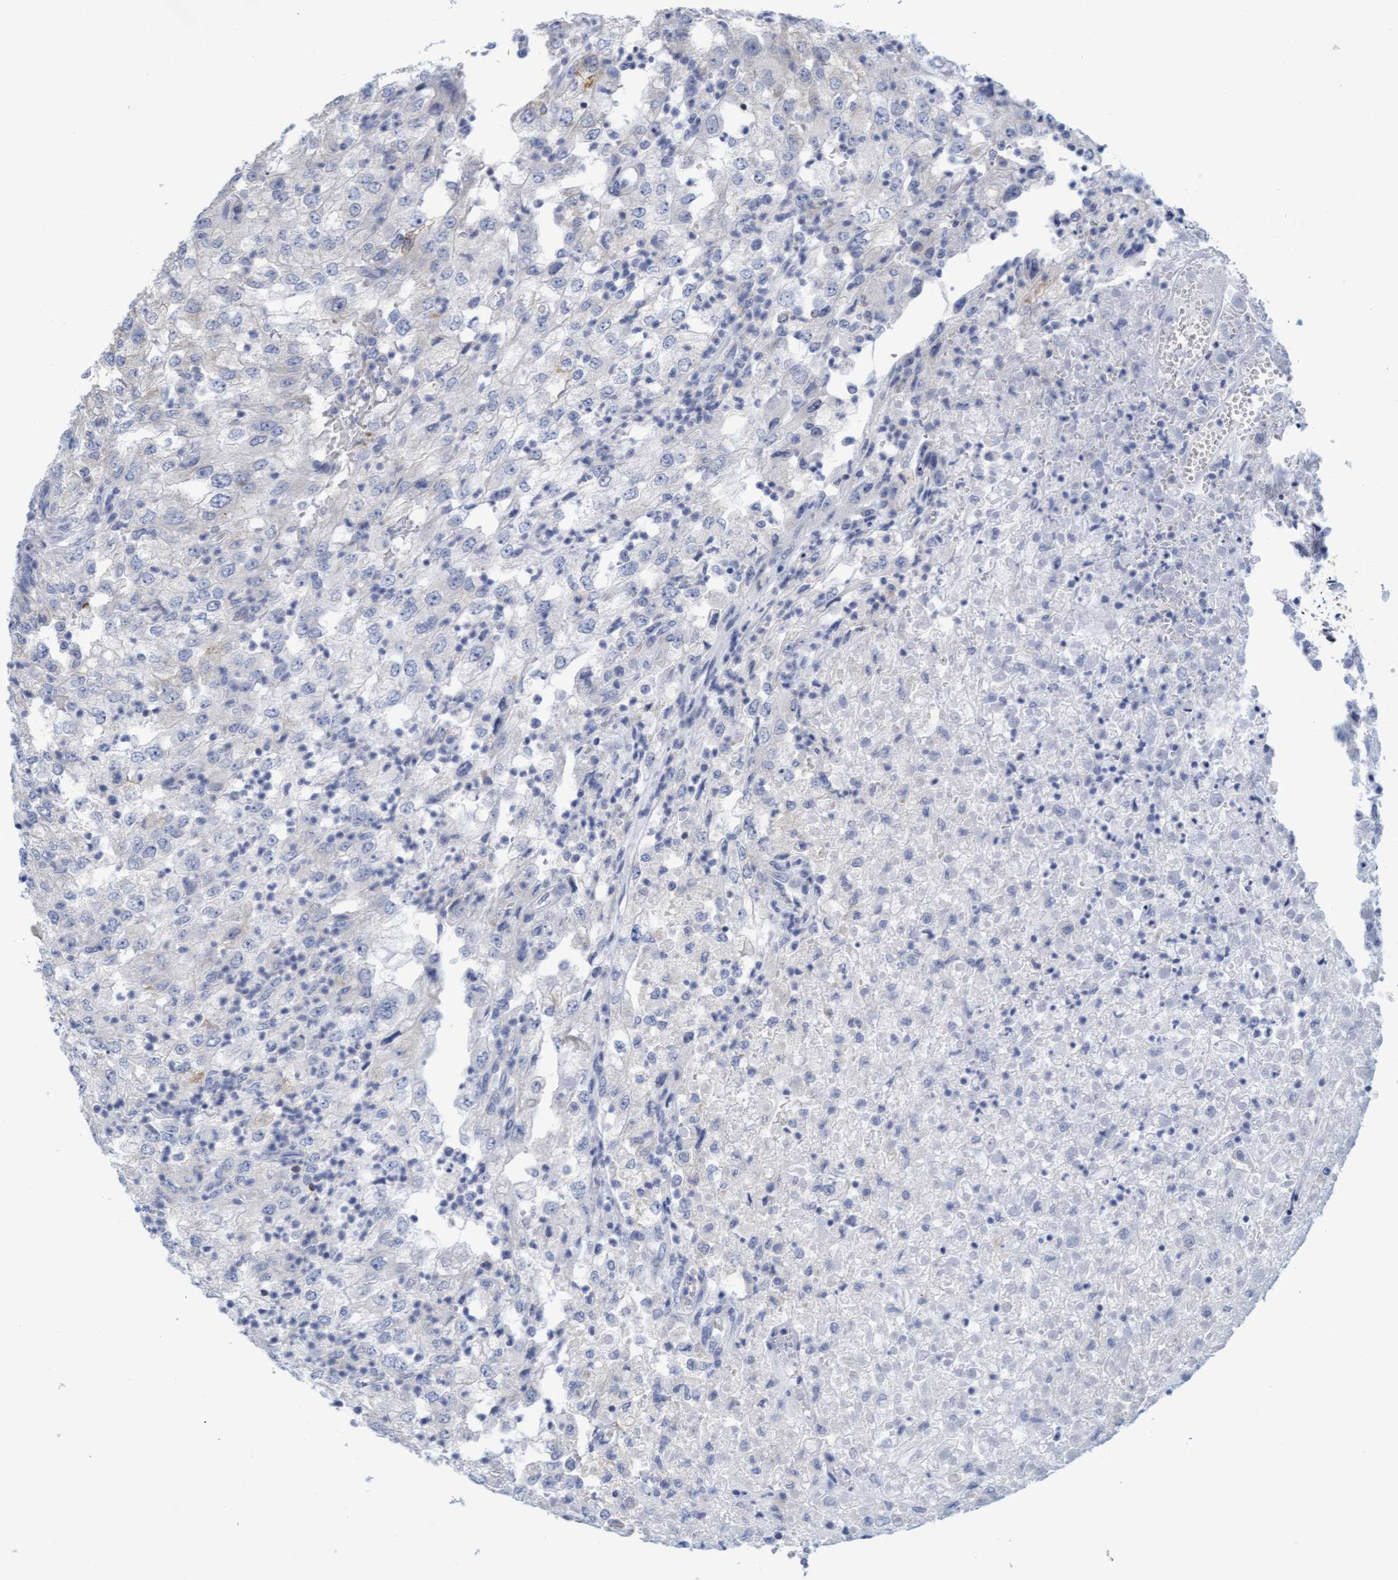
{"staining": {"intensity": "negative", "quantity": "none", "location": "none"}, "tissue": "renal cancer", "cell_type": "Tumor cells", "image_type": "cancer", "snomed": [{"axis": "morphology", "description": "Adenocarcinoma, NOS"}, {"axis": "topography", "description": "Kidney"}], "caption": "Tumor cells show no significant positivity in renal cancer (adenocarcinoma).", "gene": "SLC28A3", "patient": {"sex": "female", "age": 54}}